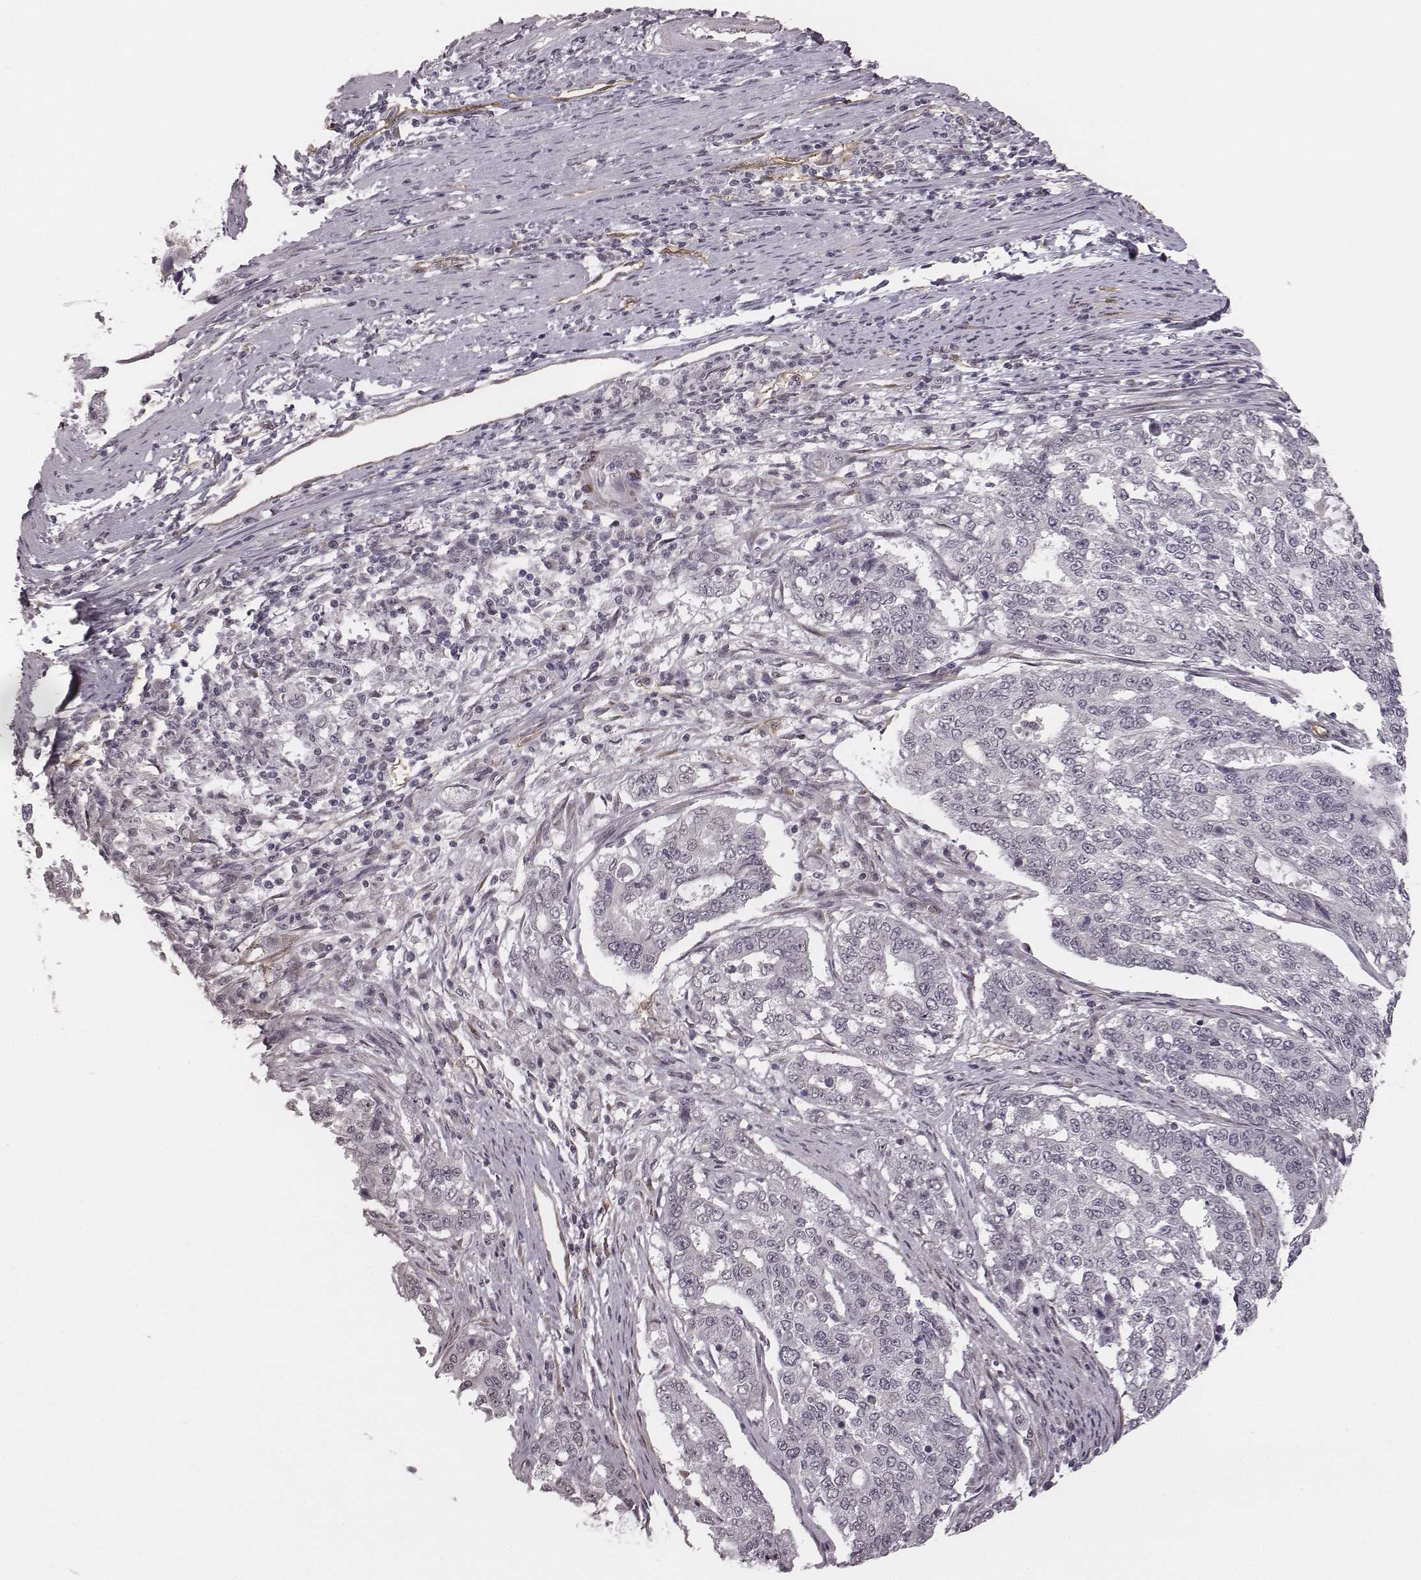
{"staining": {"intensity": "negative", "quantity": "none", "location": "none"}, "tissue": "endometrial cancer", "cell_type": "Tumor cells", "image_type": "cancer", "snomed": [{"axis": "morphology", "description": "Adenocarcinoma, NOS"}, {"axis": "topography", "description": "Uterus"}], "caption": "IHC photomicrograph of endometrial cancer (adenocarcinoma) stained for a protein (brown), which shows no staining in tumor cells.", "gene": "RPGRIP1", "patient": {"sex": "female", "age": 59}}